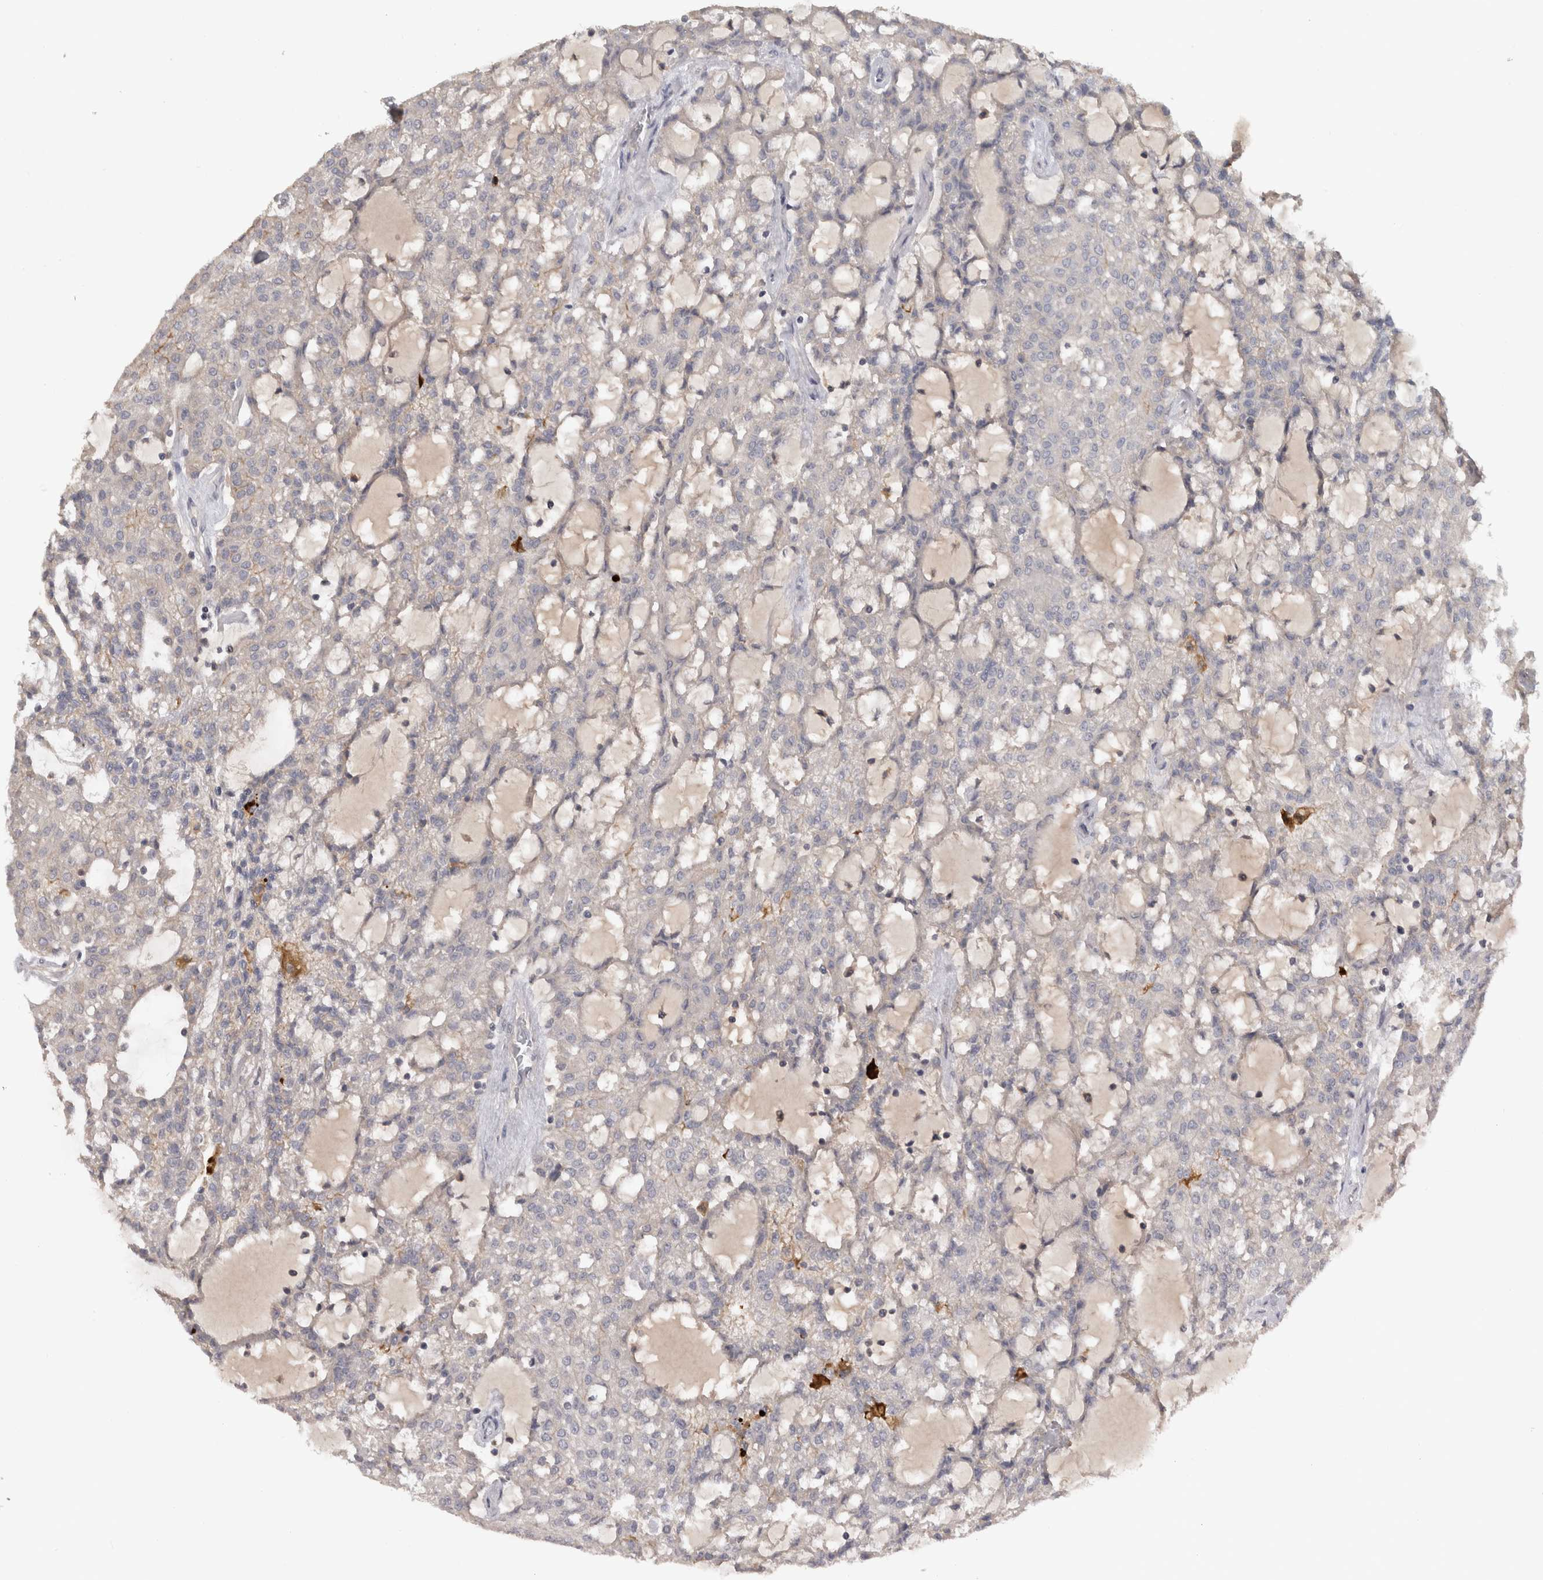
{"staining": {"intensity": "negative", "quantity": "none", "location": "none"}, "tissue": "renal cancer", "cell_type": "Tumor cells", "image_type": "cancer", "snomed": [{"axis": "morphology", "description": "Adenocarcinoma, NOS"}, {"axis": "topography", "description": "Kidney"}], "caption": "Tumor cells are negative for brown protein staining in renal cancer.", "gene": "SLC22A11", "patient": {"sex": "male", "age": 63}}